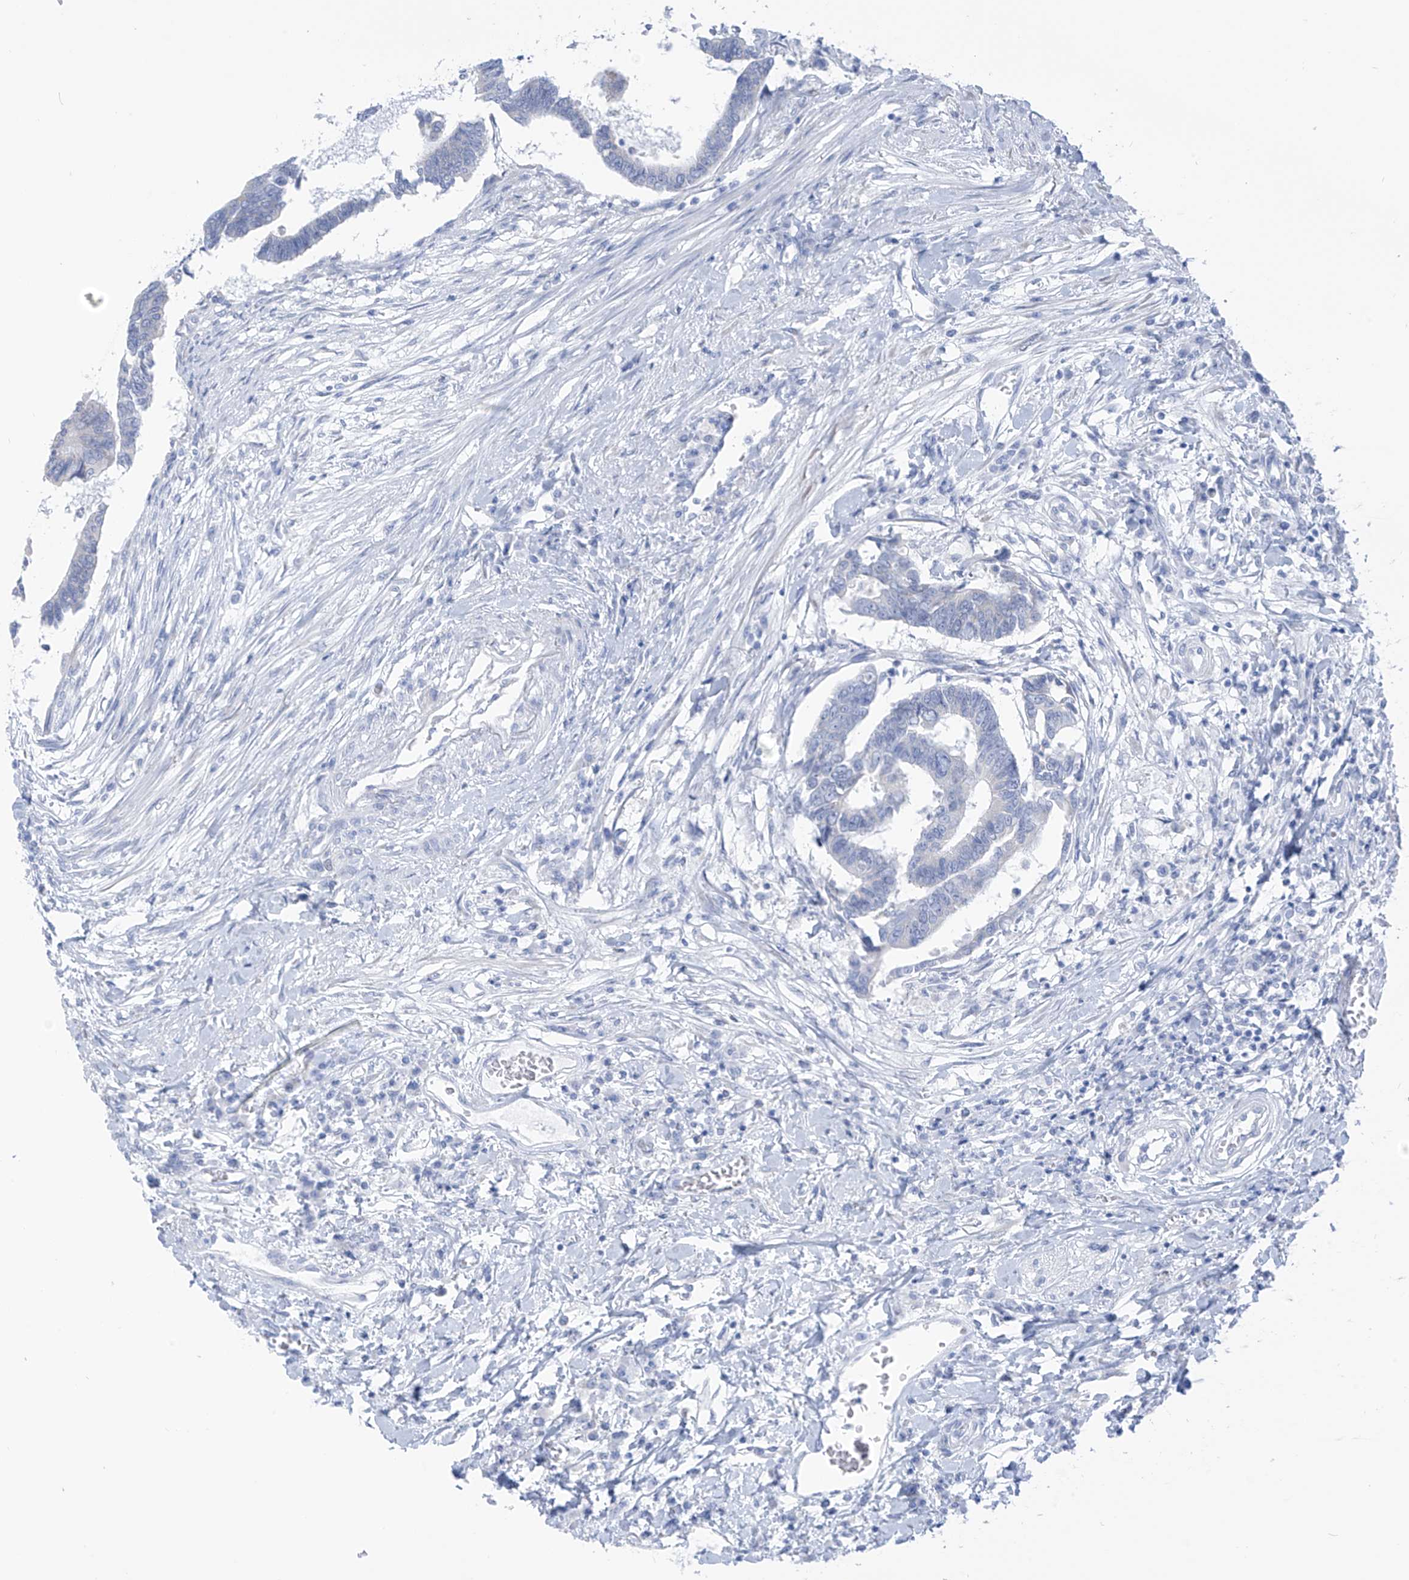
{"staining": {"intensity": "negative", "quantity": "none", "location": "none"}, "tissue": "colorectal cancer", "cell_type": "Tumor cells", "image_type": "cancer", "snomed": [{"axis": "morphology", "description": "Adenocarcinoma, NOS"}, {"axis": "topography", "description": "Rectum"}], "caption": "High power microscopy photomicrograph of an IHC micrograph of colorectal cancer, revealing no significant positivity in tumor cells. (DAB immunohistochemistry, high magnification).", "gene": "RCN2", "patient": {"sex": "female", "age": 65}}